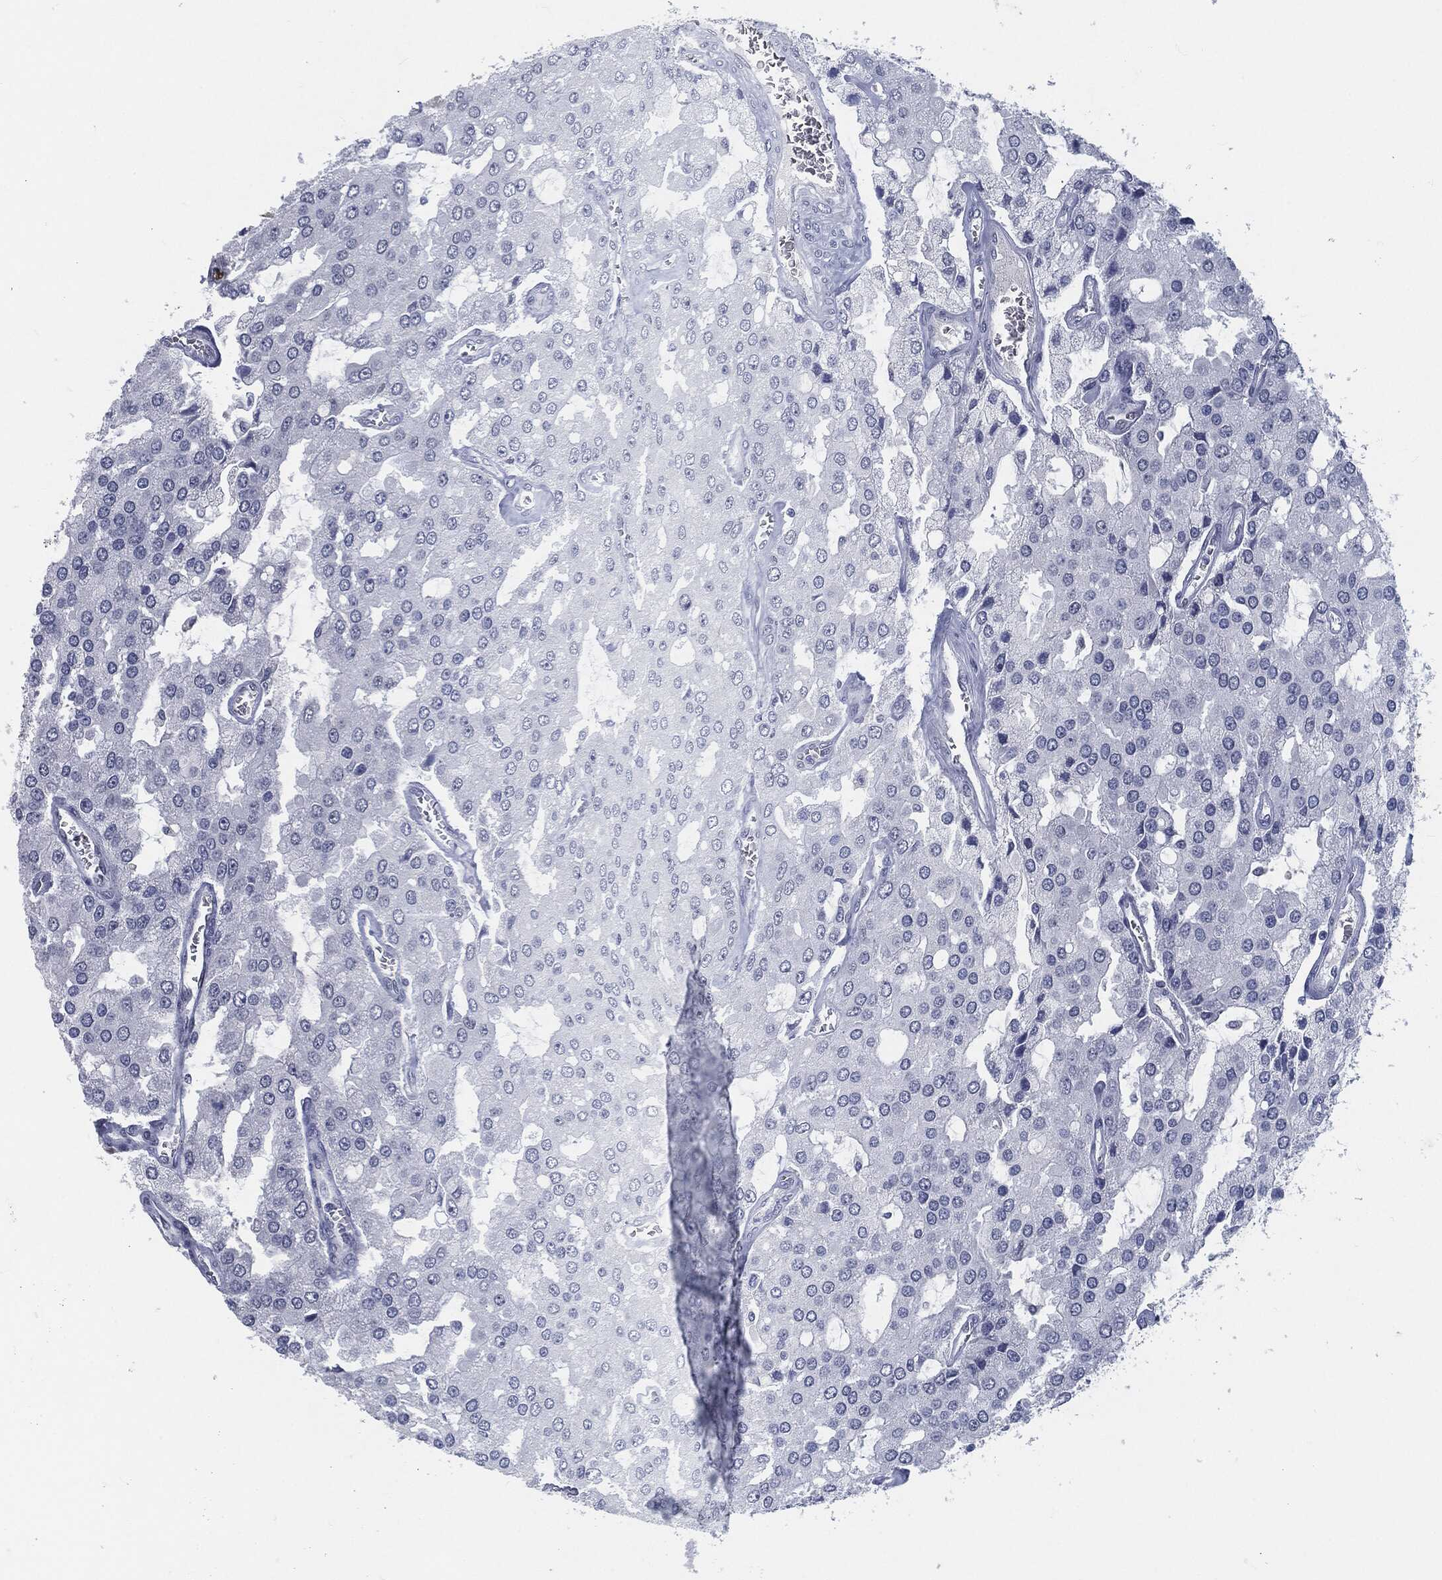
{"staining": {"intensity": "negative", "quantity": "none", "location": "none"}, "tissue": "prostate cancer", "cell_type": "Tumor cells", "image_type": "cancer", "snomed": [{"axis": "morphology", "description": "Adenocarcinoma, NOS"}, {"axis": "topography", "description": "Prostate and seminal vesicle, NOS"}, {"axis": "topography", "description": "Prostate"}], "caption": "This is an immunohistochemistry (IHC) image of prostate cancer (adenocarcinoma). There is no staining in tumor cells.", "gene": "PROM1", "patient": {"sex": "male", "age": 67}}